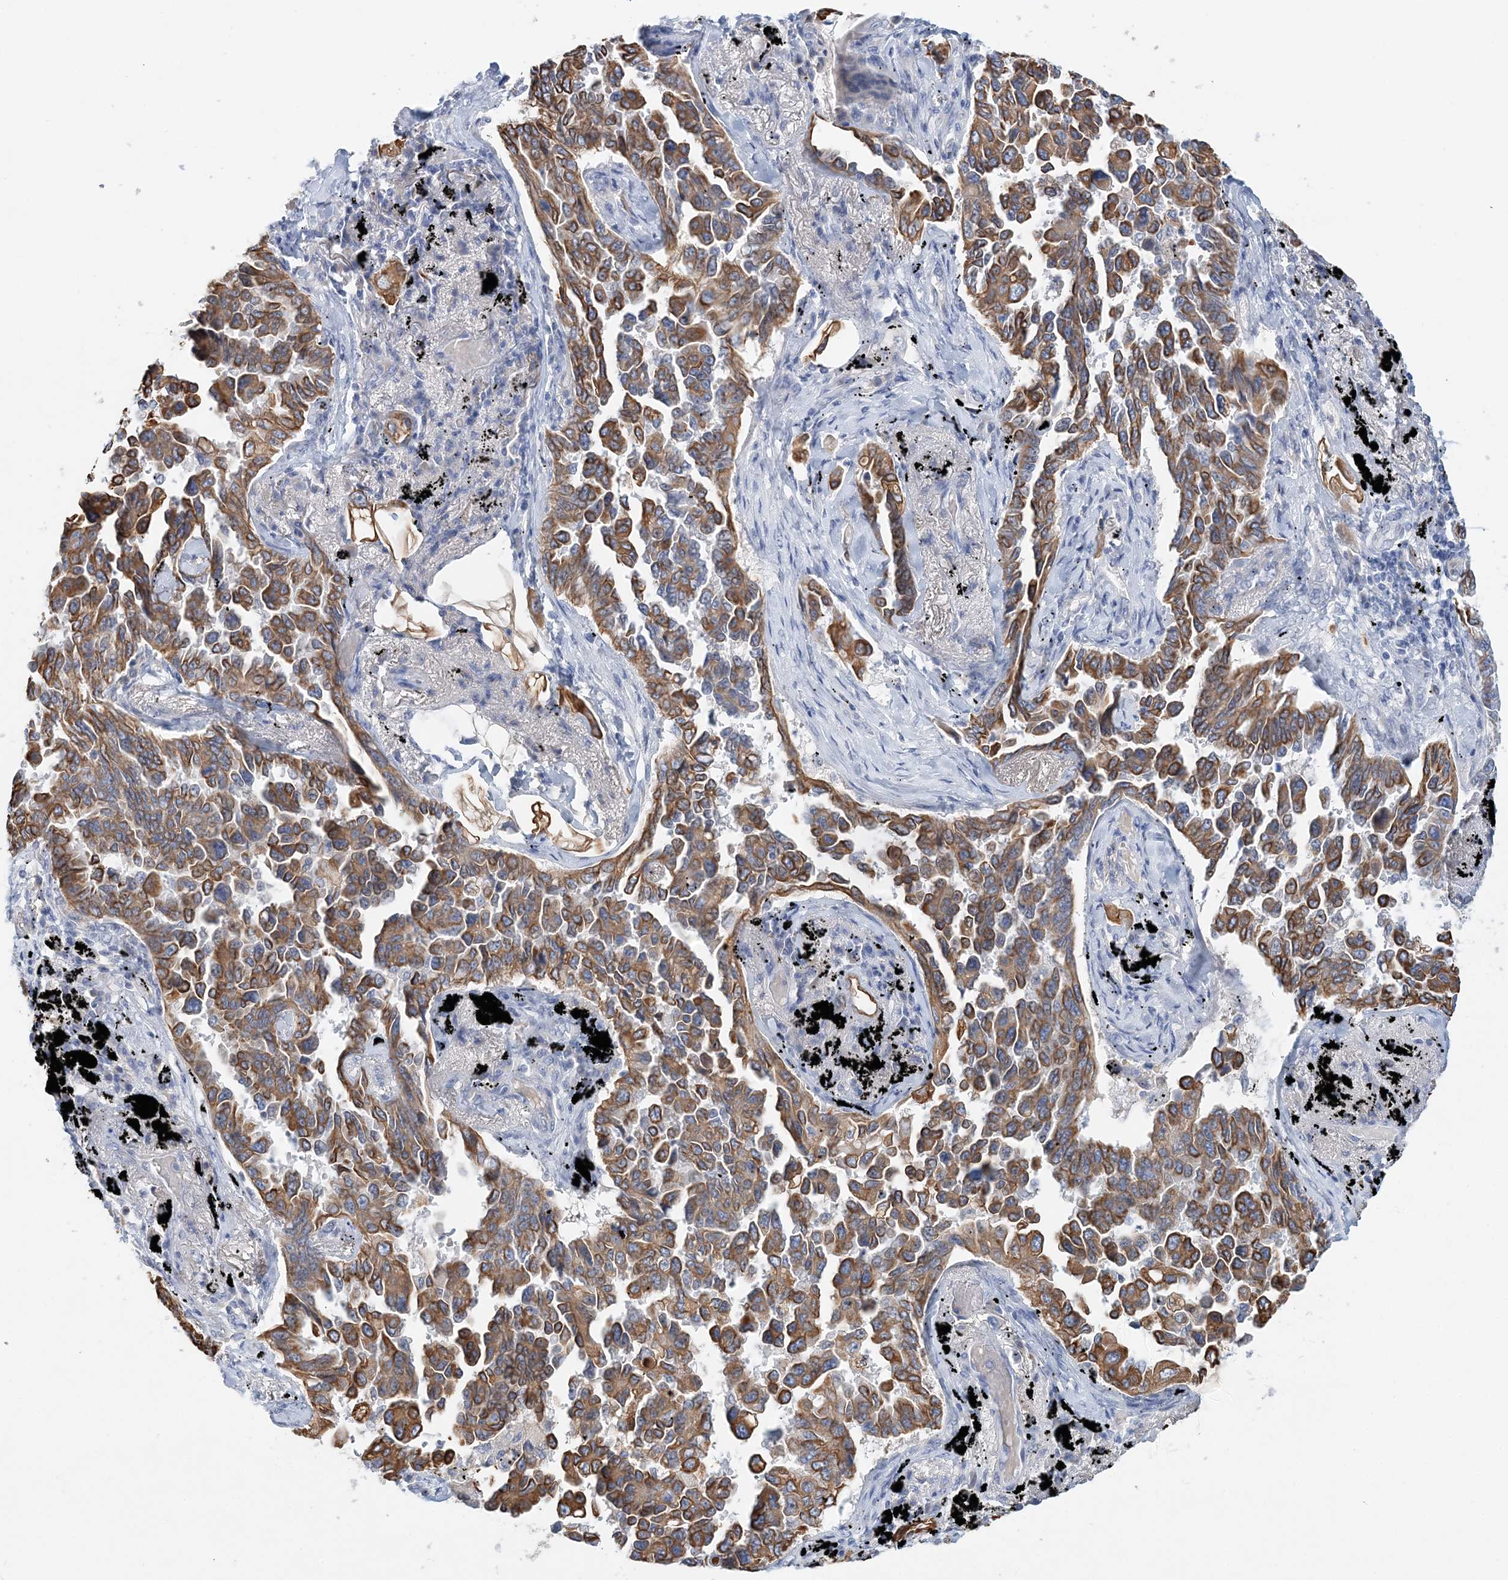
{"staining": {"intensity": "moderate", "quantity": ">75%", "location": "cytoplasmic/membranous"}, "tissue": "lung cancer", "cell_type": "Tumor cells", "image_type": "cancer", "snomed": [{"axis": "morphology", "description": "Adenocarcinoma, NOS"}, {"axis": "topography", "description": "Lung"}], "caption": "IHC histopathology image of human lung cancer stained for a protein (brown), which exhibits medium levels of moderate cytoplasmic/membranous positivity in about >75% of tumor cells.", "gene": "LRRIQ4", "patient": {"sex": "female", "age": 67}}